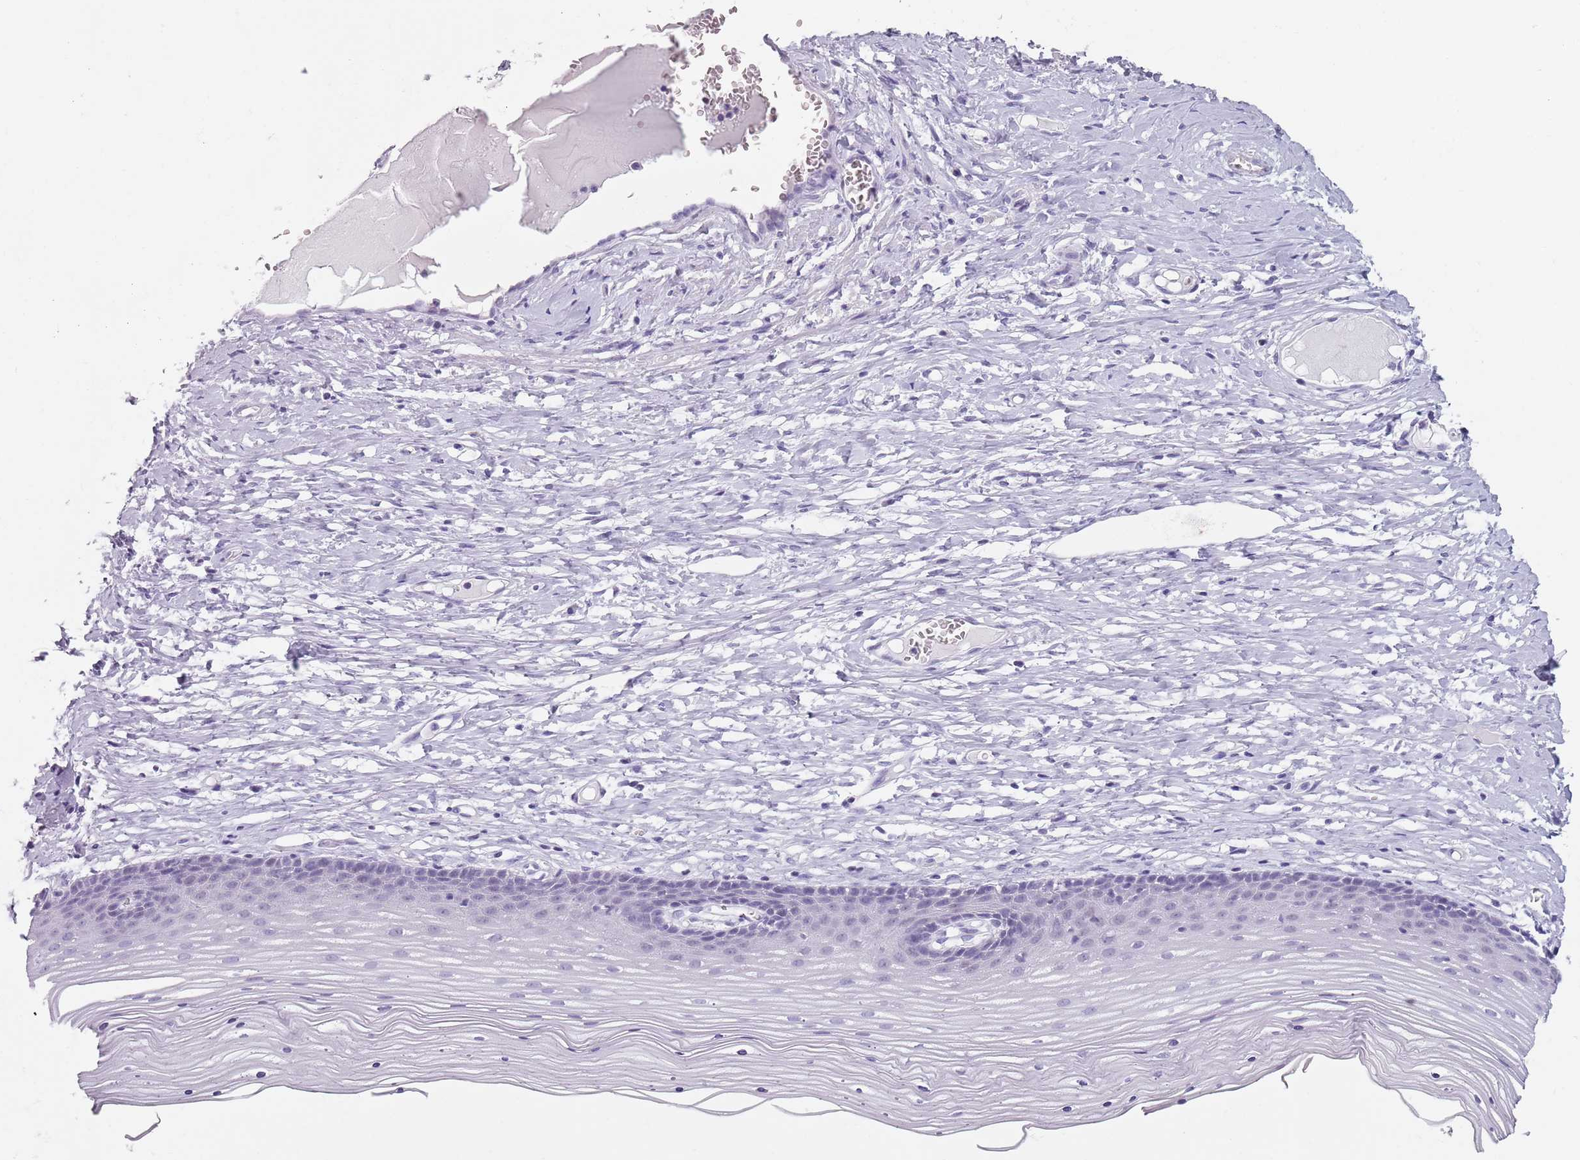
{"staining": {"intensity": "negative", "quantity": "none", "location": "none"}, "tissue": "cervix", "cell_type": "Glandular cells", "image_type": "normal", "snomed": [{"axis": "morphology", "description": "Normal tissue, NOS"}, {"axis": "topography", "description": "Cervix"}], "caption": "Immunohistochemistry (IHC) micrograph of benign human cervix stained for a protein (brown), which shows no expression in glandular cells.", "gene": "SPESP1", "patient": {"sex": "female", "age": 42}}